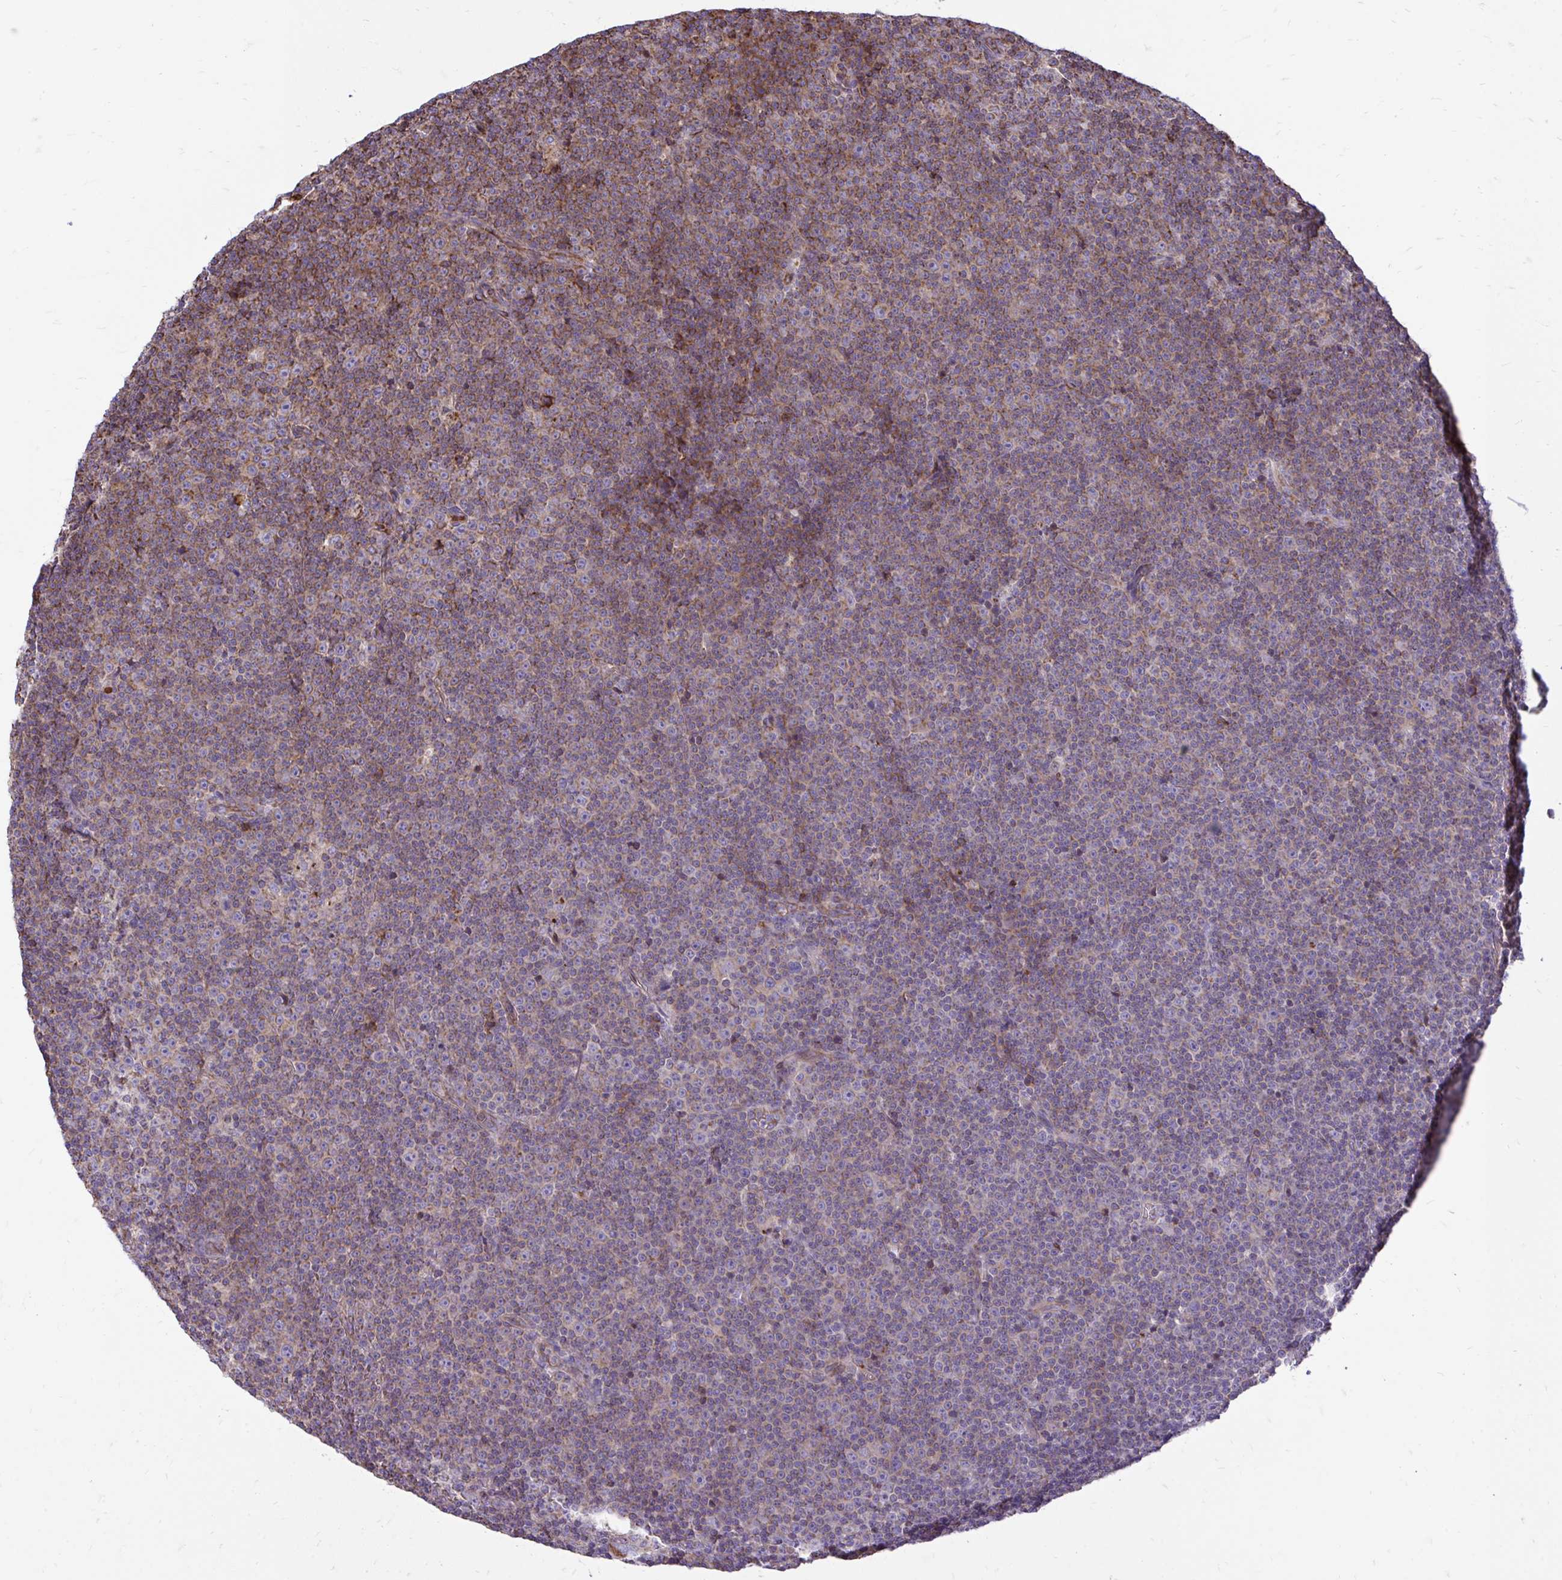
{"staining": {"intensity": "weak", "quantity": "25%-75%", "location": "cytoplasmic/membranous"}, "tissue": "lymphoma", "cell_type": "Tumor cells", "image_type": "cancer", "snomed": [{"axis": "morphology", "description": "Malignant lymphoma, non-Hodgkin's type, Low grade"}, {"axis": "topography", "description": "Lymph node"}], "caption": "The image demonstrates a brown stain indicating the presence of a protein in the cytoplasmic/membranous of tumor cells in malignant lymphoma, non-Hodgkin's type (low-grade).", "gene": "ATP13A2", "patient": {"sex": "female", "age": 67}}